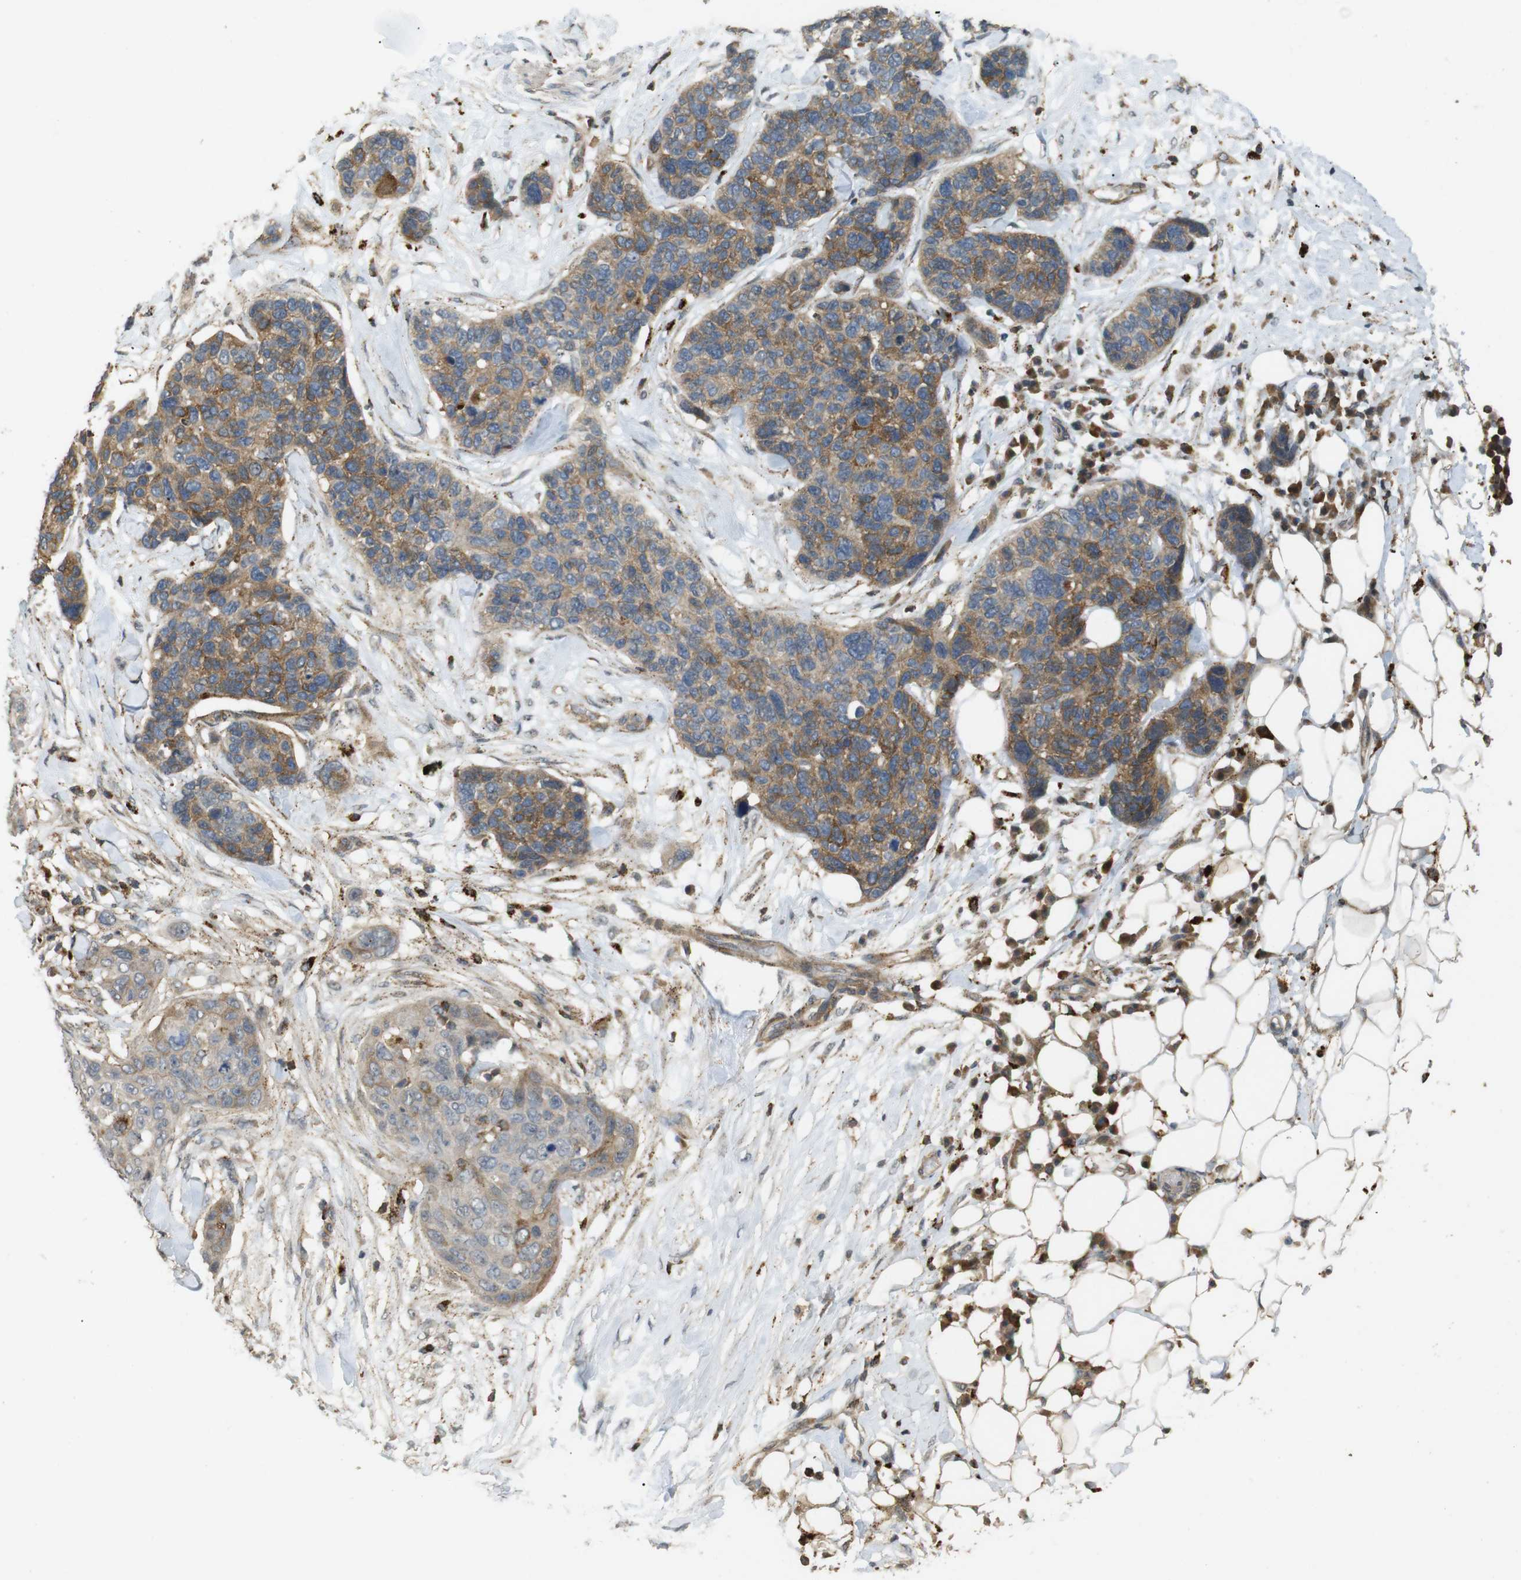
{"staining": {"intensity": "moderate", "quantity": "25%-75%", "location": "cytoplasmic/membranous"}, "tissue": "skin cancer", "cell_type": "Tumor cells", "image_type": "cancer", "snomed": [{"axis": "morphology", "description": "Squamous cell carcinoma in situ, NOS"}, {"axis": "morphology", "description": "Squamous cell carcinoma, NOS"}, {"axis": "topography", "description": "Skin"}], "caption": "Tumor cells exhibit moderate cytoplasmic/membranous expression in approximately 25%-75% of cells in skin cancer (squamous cell carcinoma).", "gene": "KSR1", "patient": {"sex": "male", "age": 93}}